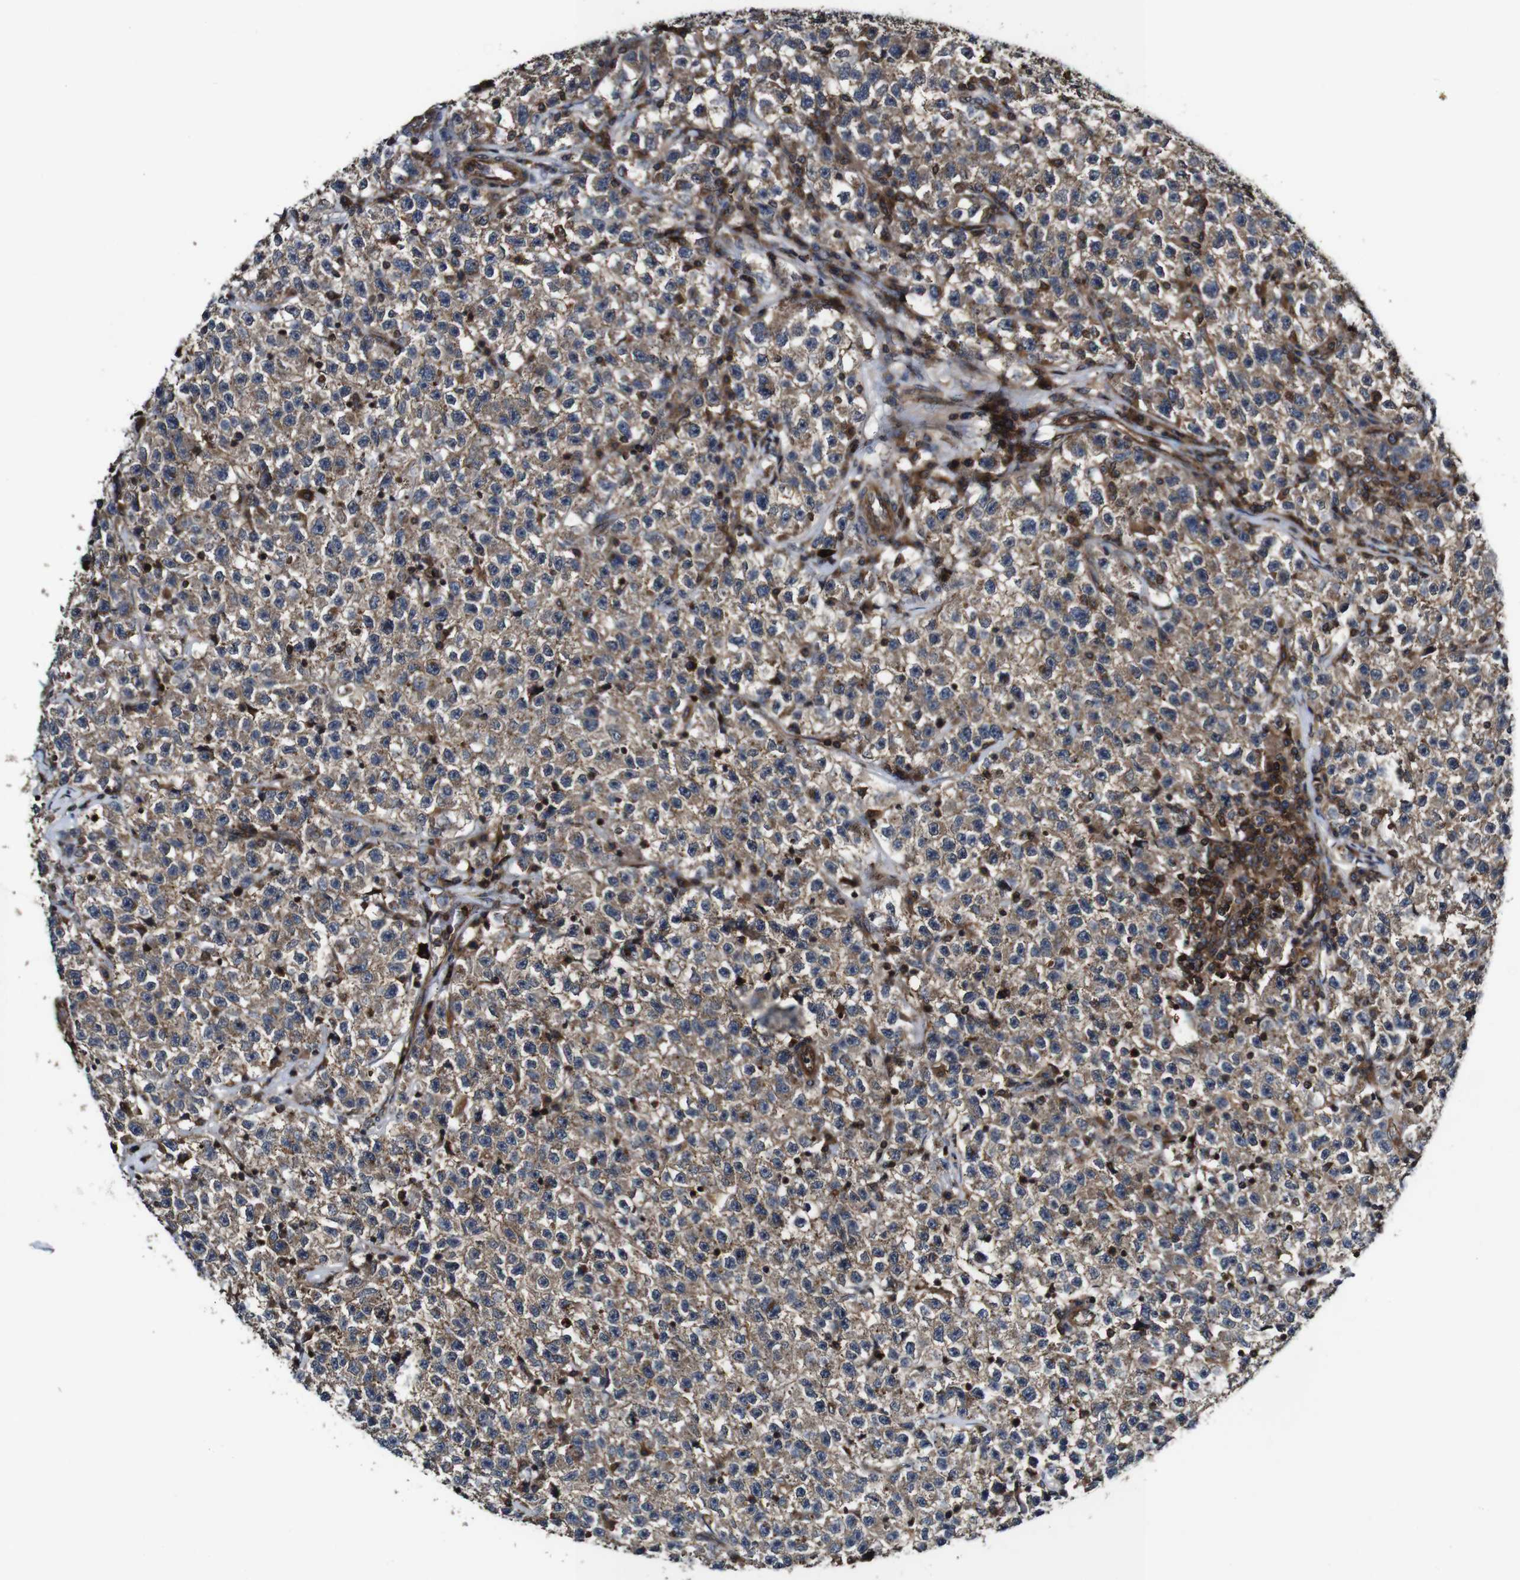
{"staining": {"intensity": "moderate", "quantity": ">75%", "location": "cytoplasmic/membranous"}, "tissue": "testis cancer", "cell_type": "Tumor cells", "image_type": "cancer", "snomed": [{"axis": "morphology", "description": "Seminoma, NOS"}, {"axis": "topography", "description": "Testis"}], "caption": "There is medium levels of moderate cytoplasmic/membranous expression in tumor cells of seminoma (testis), as demonstrated by immunohistochemical staining (brown color).", "gene": "TNIK", "patient": {"sex": "male", "age": 22}}